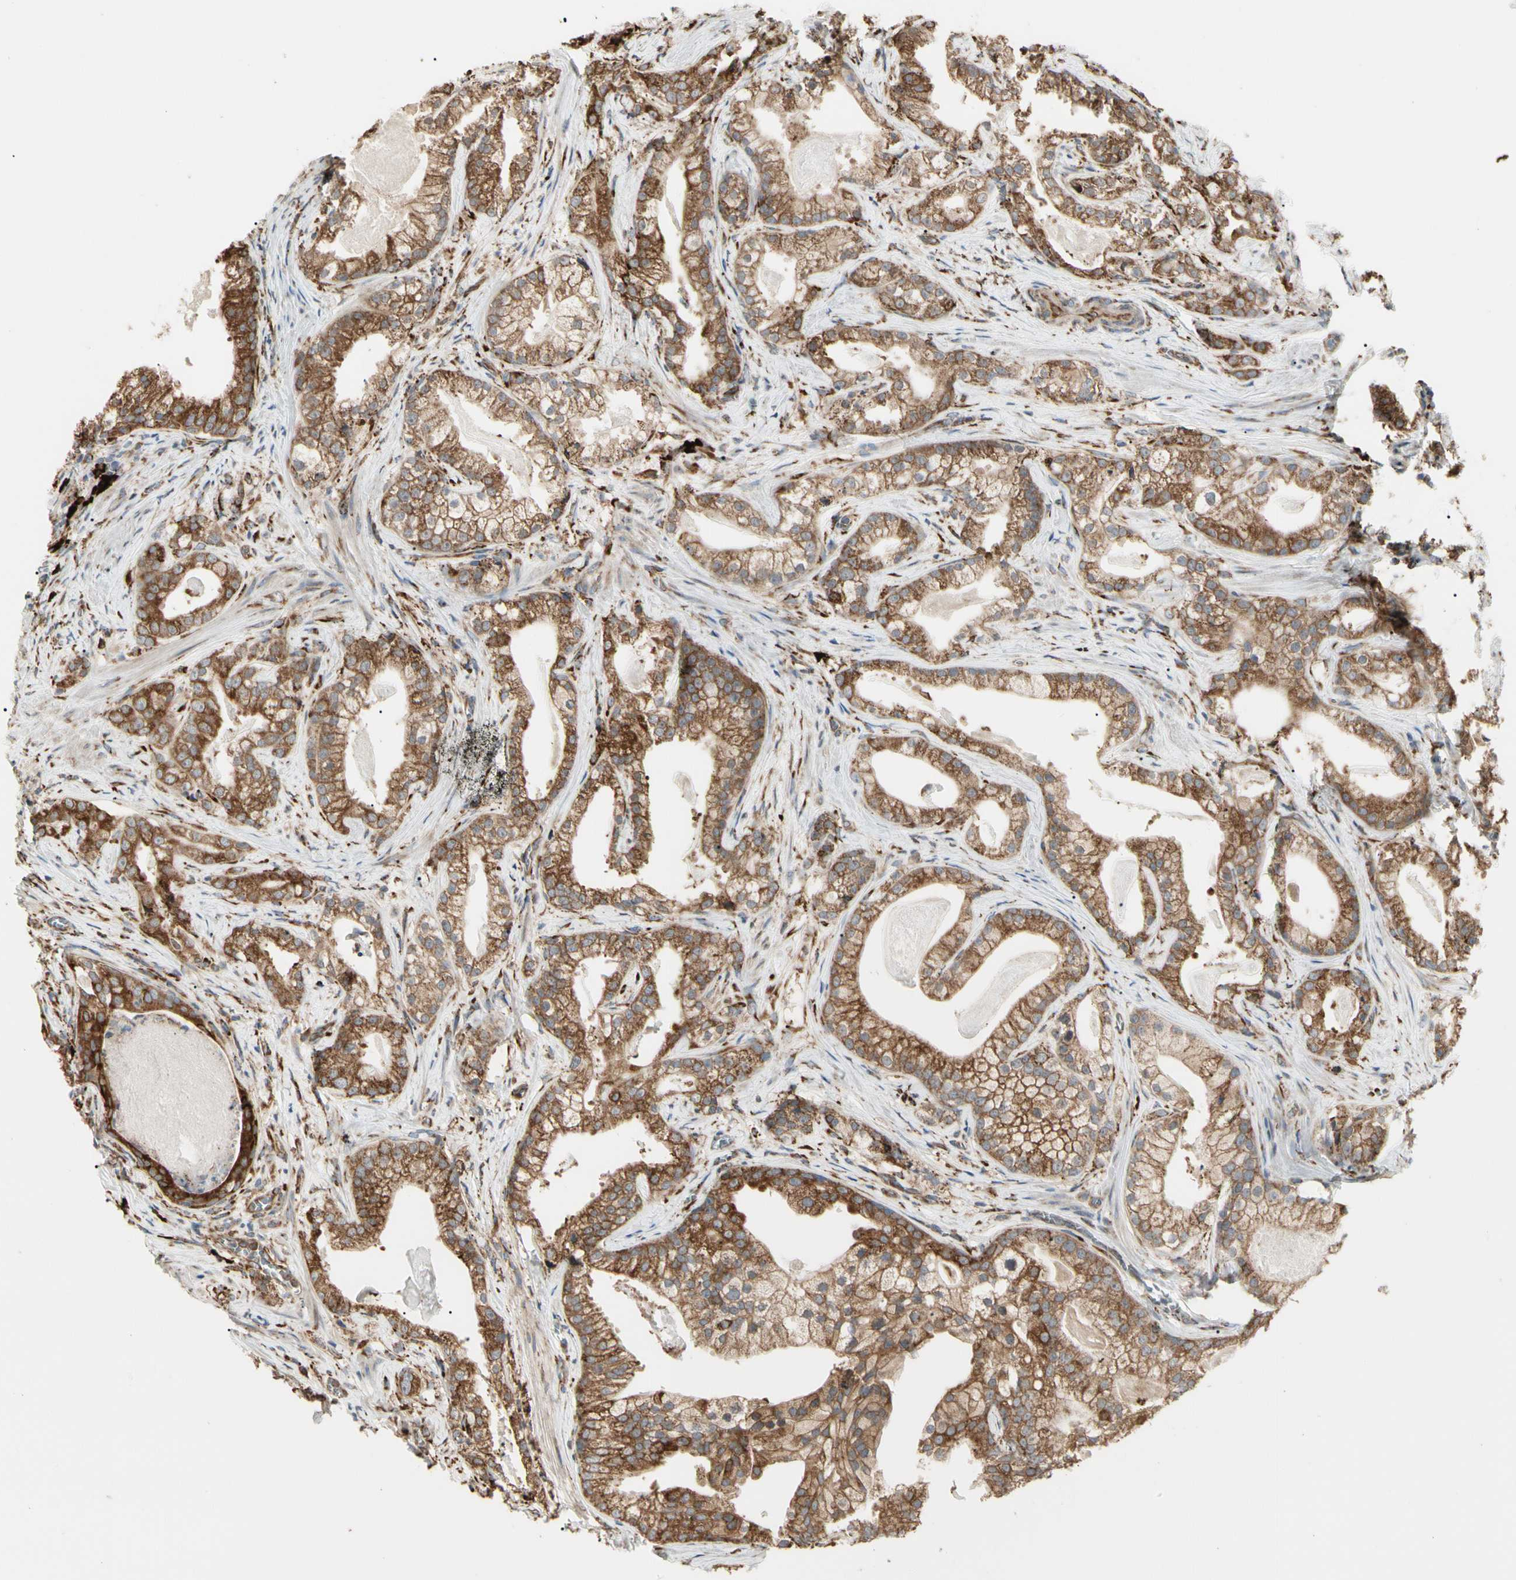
{"staining": {"intensity": "strong", "quantity": ">75%", "location": "cytoplasmic/membranous"}, "tissue": "prostate cancer", "cell_type": "Tumor cells", "image_type": "cancer", "snomed": [{"axis": "morphology", "description": "Adenocarcinoma, Low grade"}, {"axis": "topography", "description": "Prostate"}], "caption": "Protein staining demonstrates strong cytoplasmic/membranous staining in about >75% of tumor cells in prostate cancer (adenocarcinoma (low-grade)). (Stains: DAB (3,3'-diaminobenzidine) in brown, nuclei in blue, Microscopy: brightfield microscopy at high magnification).", "gene": "HSP90B1", "patient": {"sex": "male", "age": 59}}